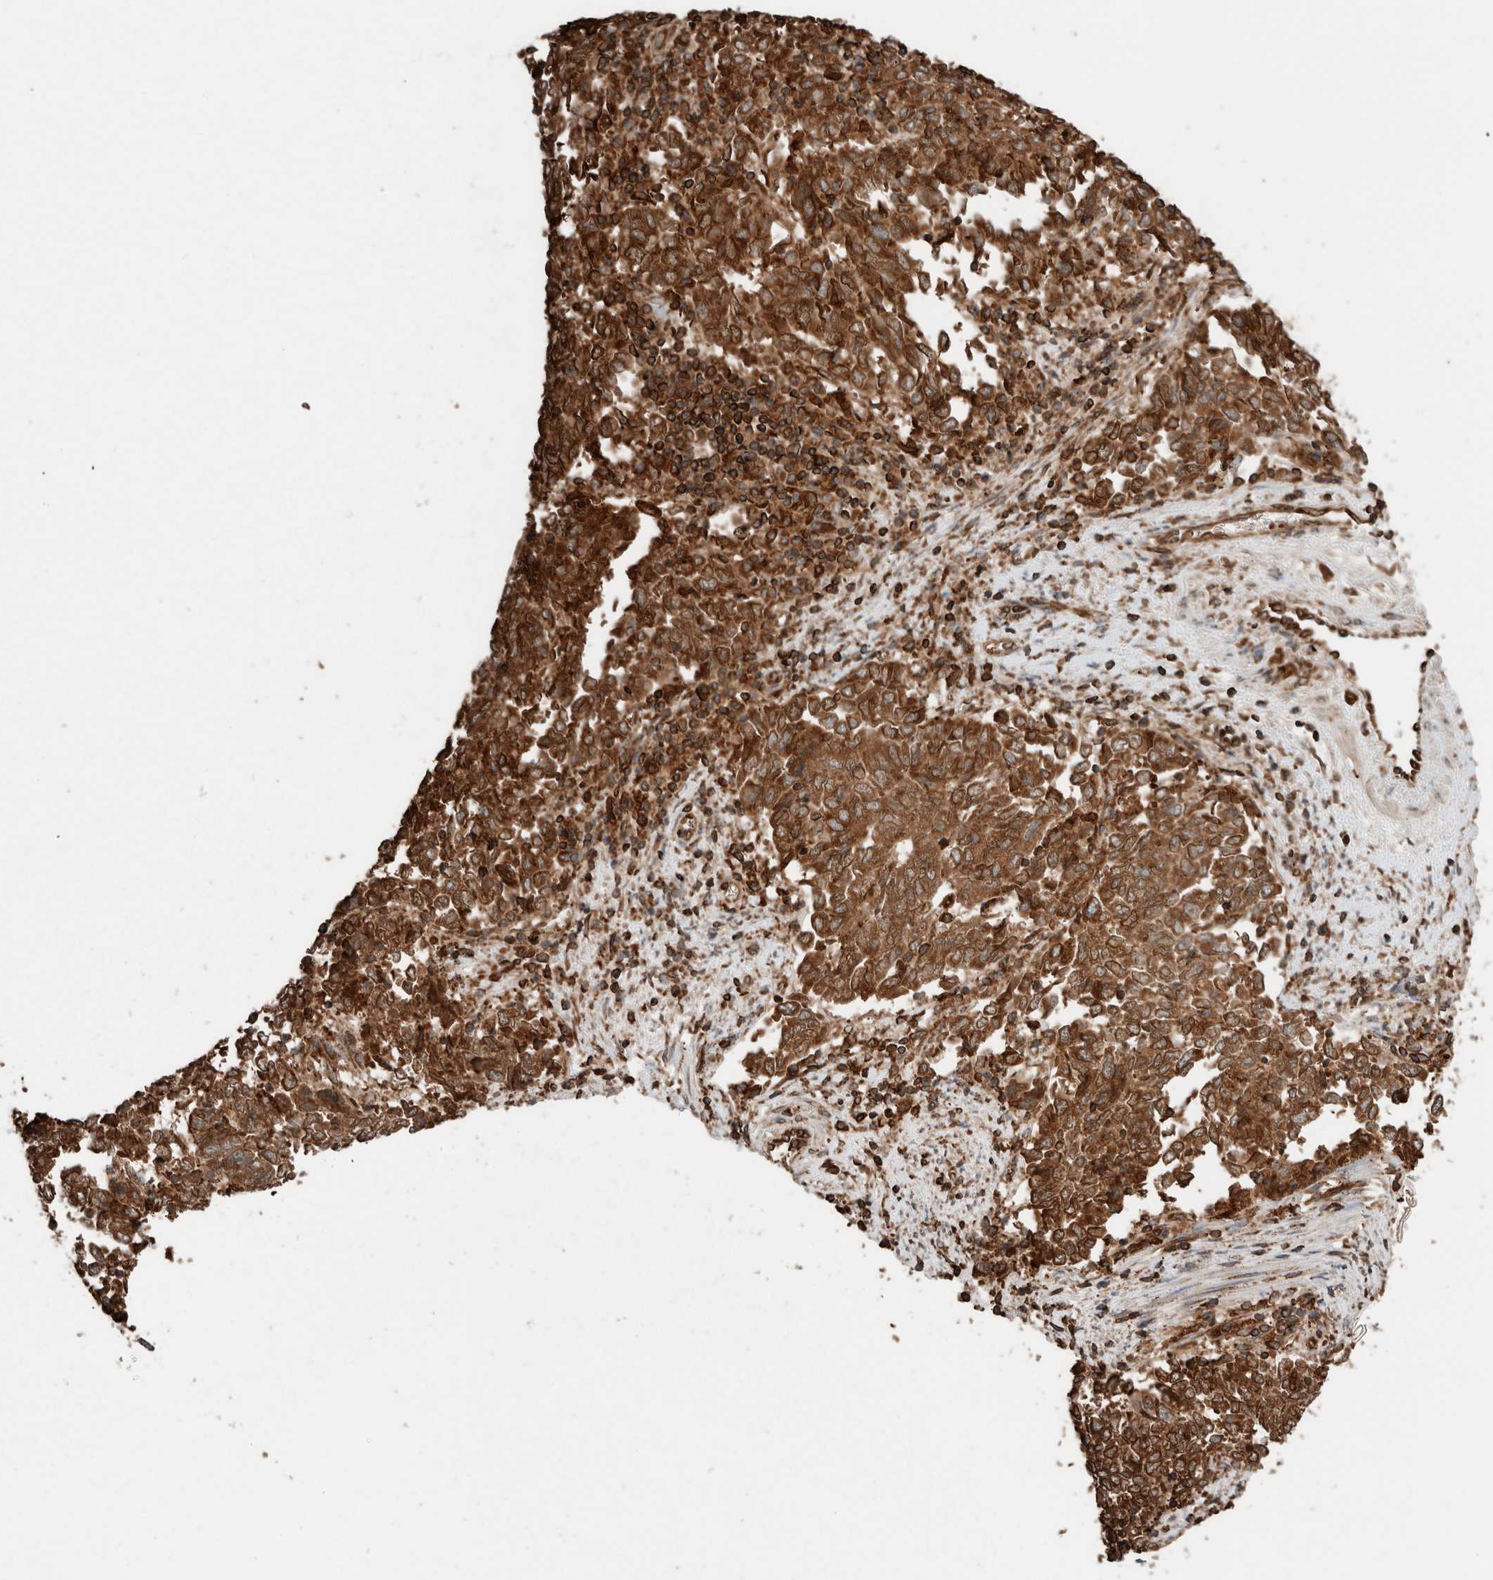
{"staining": {"intensity": "strong", "quantity": ">75%", "location": "cytoplasmic/membranous"}, "tissue": "endometrial cancer", "cell_type": "Tumor cells", "image_type": "cancer", "snomed": [{"axis": "morphology", "description": "Adenocarcinoma, NOS"}, {"axis": "topography", "description": "Endometrium"}], "caption": "DAB immunohistochemical staining of endometrial cancer demonstrates strong cytoplasmic/membranous protein staining in approximately >75% of tumor cells. (DAB (3,3'-diaminobenzidine) = brown stain, brightfield microscopy at high magnification).", "gene": "ERAP2", "patient": {"sex": "female", "age": 80}}